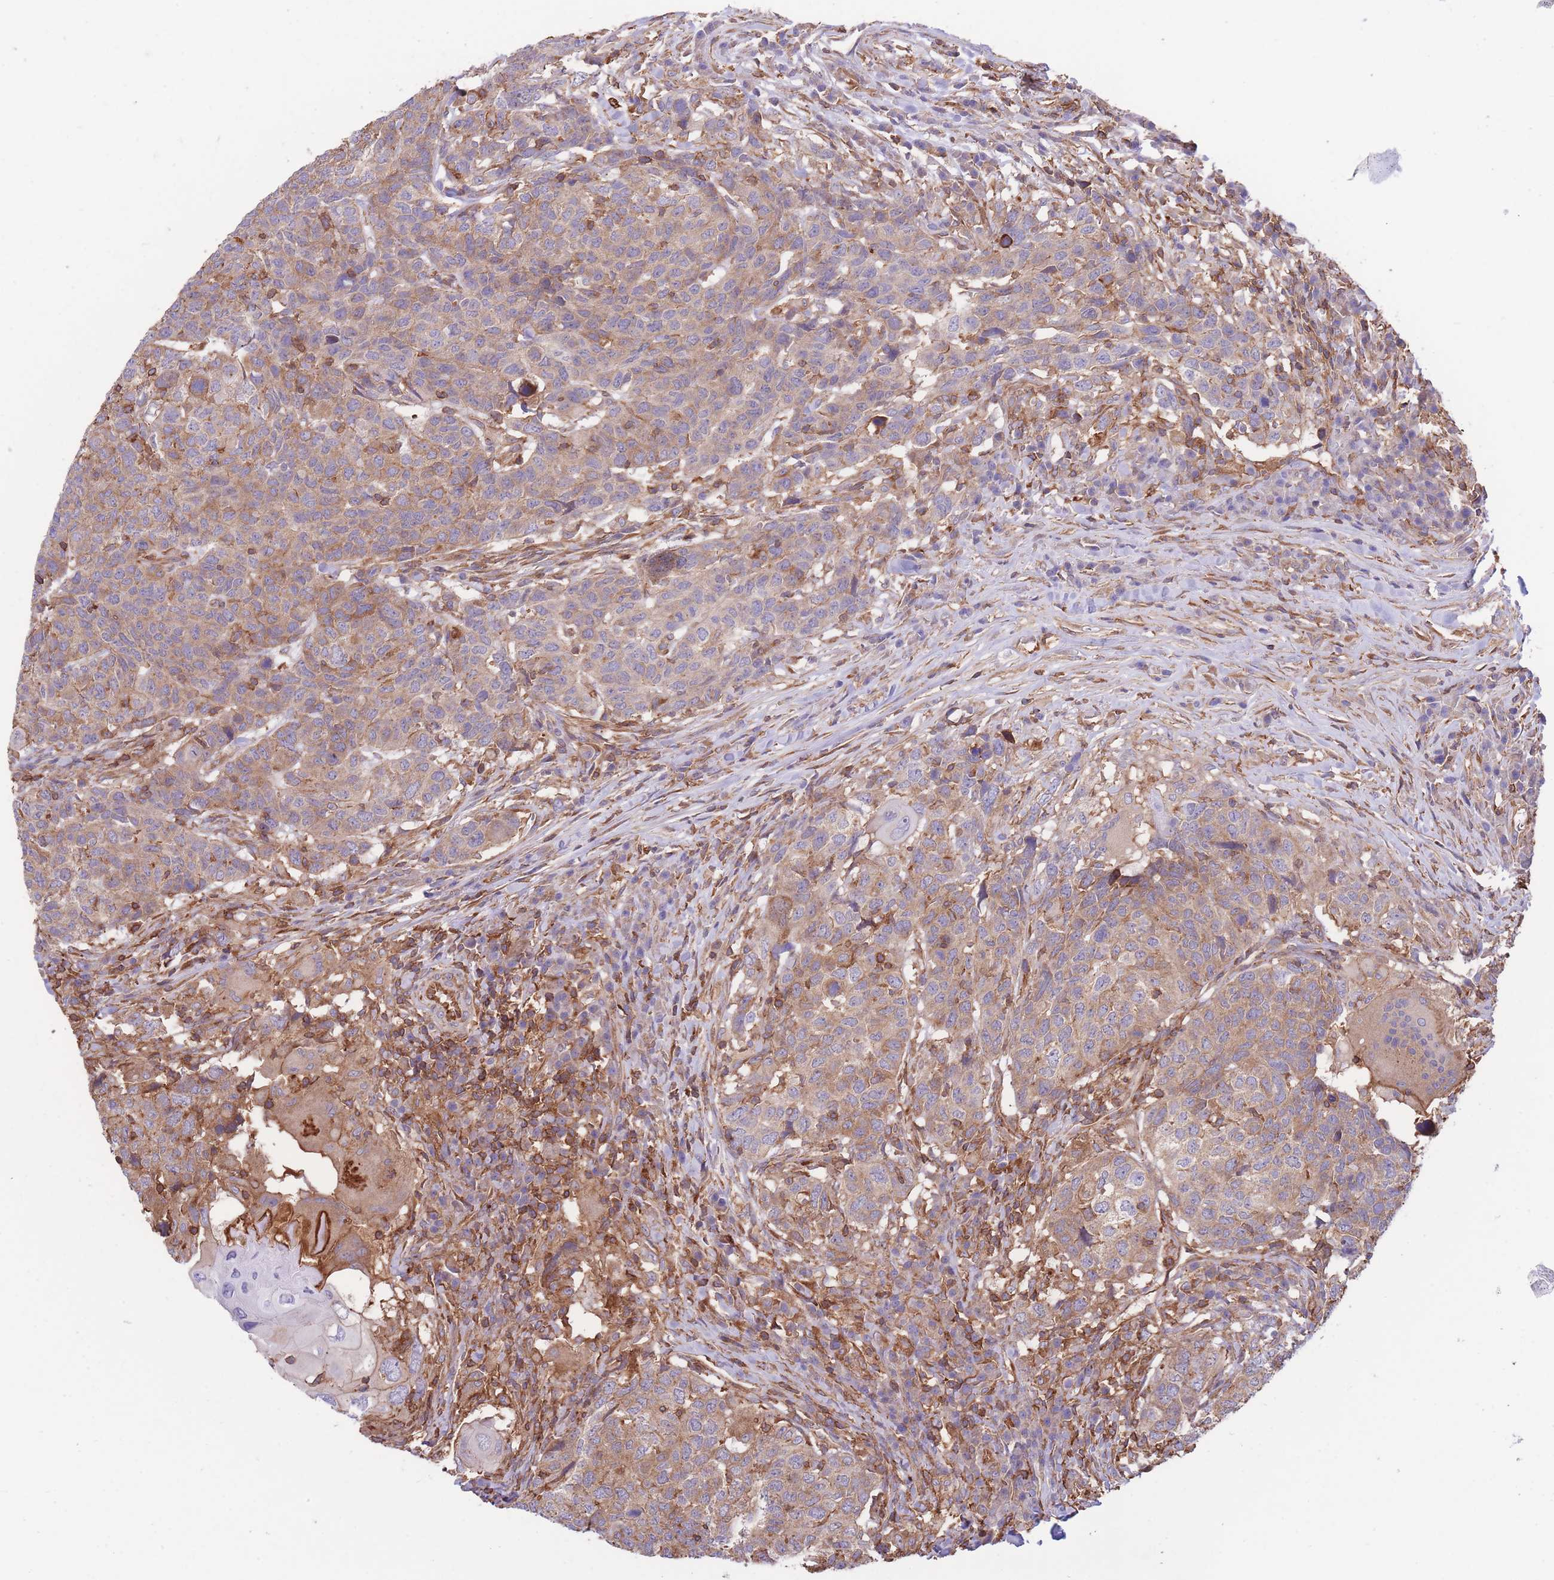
{"staining": {"intensity": "moderate", "quantity": ">75%", "location": "cytoplasmic/membranous"}, "tissue": "head and neck cancer", "cell_type": "Tumor cells", "image_type": "cancer", "snomed": [{"axis": "morphology", "description": "Normal tissue, NOS"}, {"axis": "morphology", "description": "Squamous cell carcinoma, NOS"}, {"axis": "topography", "description": "Skeletal muscle"}, {"axis": "topography", "description": "Vascular tissue"}, {"axis": "topography", "description": "Peripheral nerve tissue"}, {"axis": "topography", "description": "Head-Neck"}], "caption": "Tumor cells exhibit medium levels of moderate cytoplasmic/membranous expression in approximately >75% of cells in head and neck cancer.", "gene": "LRRN4CL", "patient": {"sex": "male", "age": 66}}